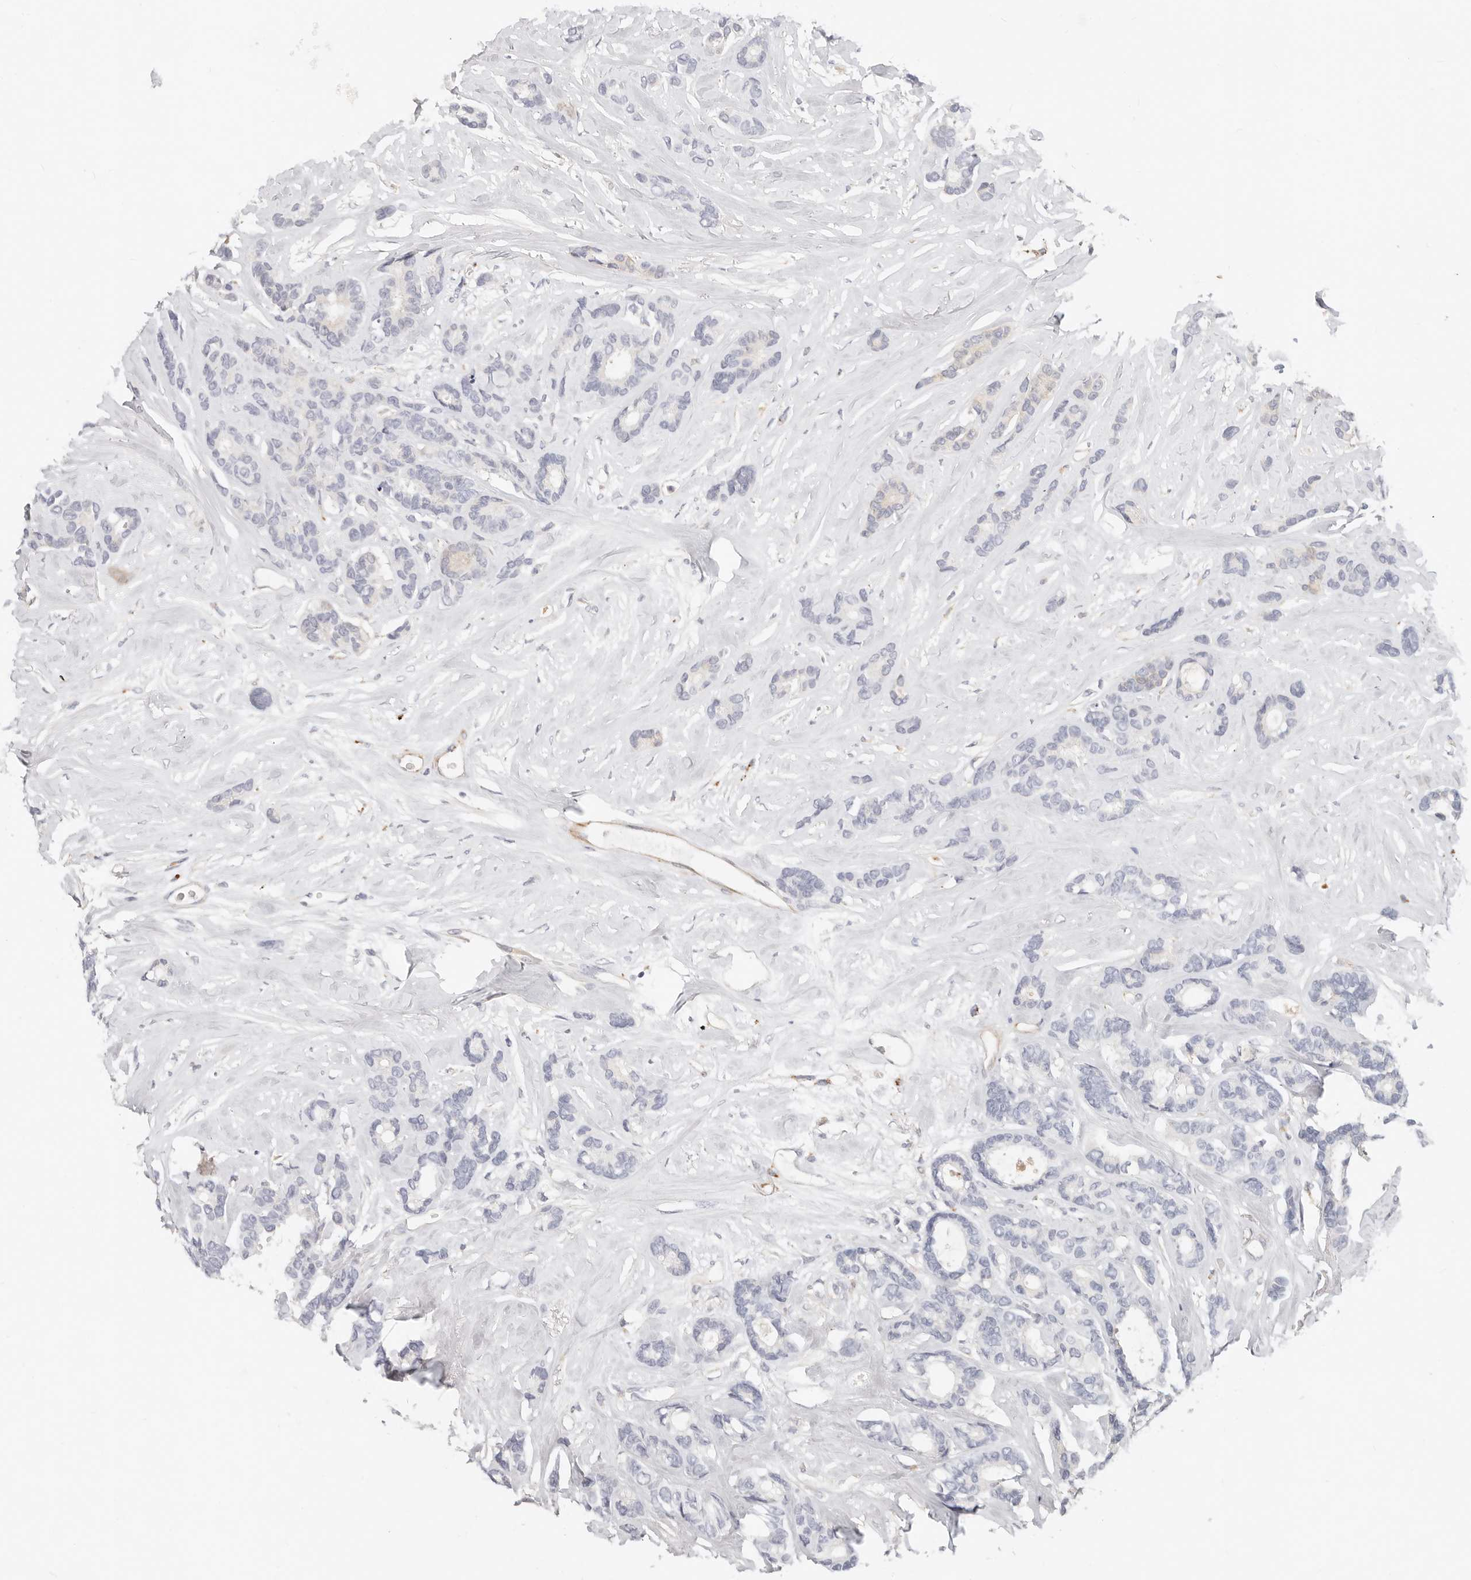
{"staining": {"intensity": "negative", "quantity": "none", "location": "none"}, "tissue": "breast cancer", "cell_type": "Tumor cells", "image_type": "cancer", "snomed": [{"axis": "morphology", "description": "Duct carcinoma"}, {"axis": "topography", "description": "Breast"}], "caption": "A high-resolution histopathology image shows immunohistochemistry (IHC) staining of breast infiltrating ductal carcinoma, which demonstrates no significant expression in tumor cells. (DAB (3,3'-diaminobenzidine) IHC with hematoxylin counter stain).", "gene": "ZRANB1", "patient": {"sex": "female", "age": 87}}